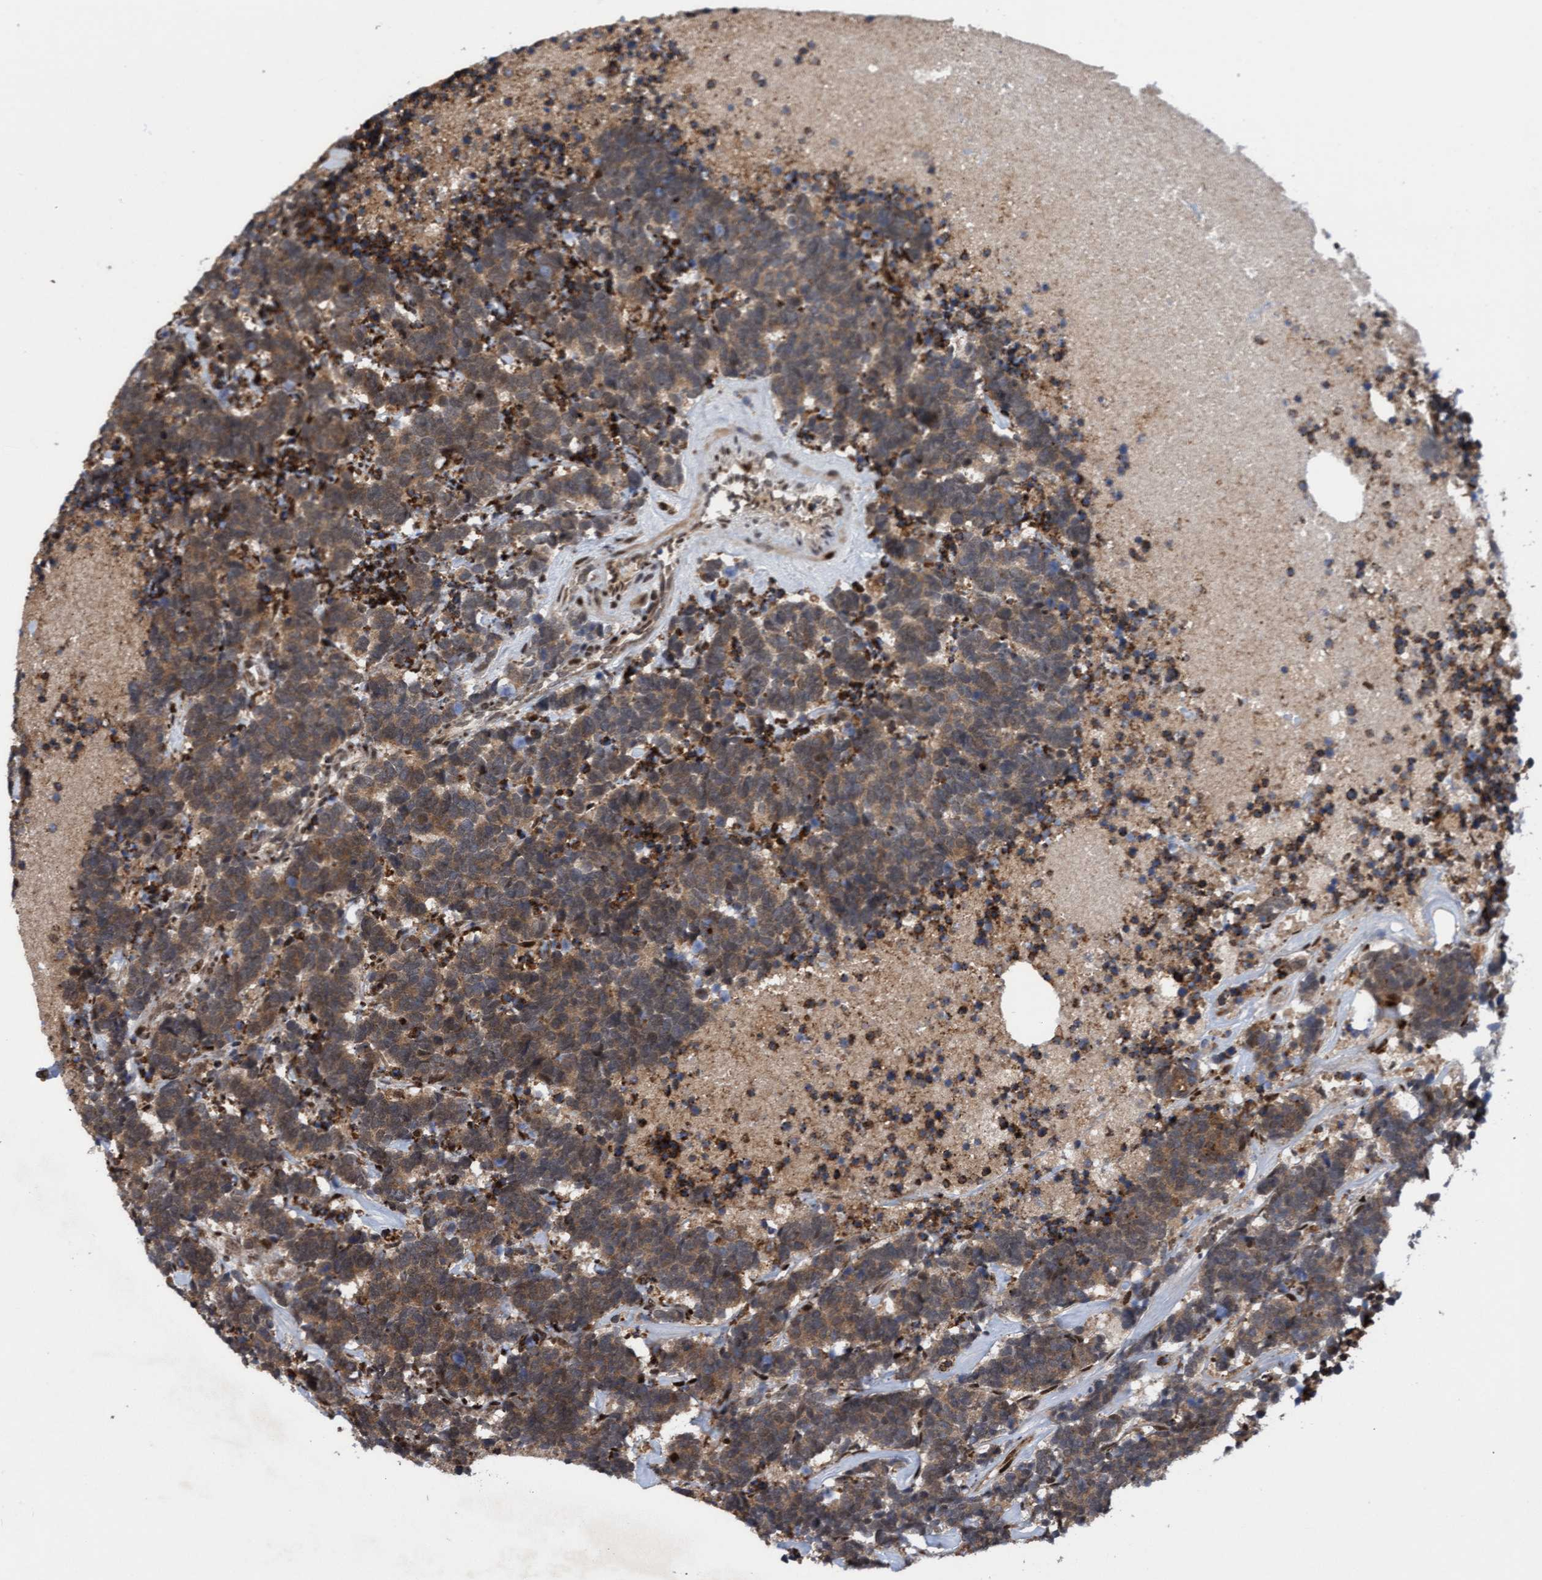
{"staining": {"intensity": "moderate", "quantity": ">75%", "location": "cytoplasmic/membranous"}, "tissue": "carcinoid", "cell_type": "Tumor cells", "image_type": "cancer", "snomed": [{"axis": "morphology", "description": "Carcinoma, NOS"}, {"axis": "morphology", "description": "Carcinoid, malignant, NOS"}, {"axis": "topography", "description": "Urinary bladder"}], "caption": "Carcinoid stained with a protein marker displays moderate staining in tumor cells.", "gene": "TANC2", "patient": {"sex": "male", "age": 57}}